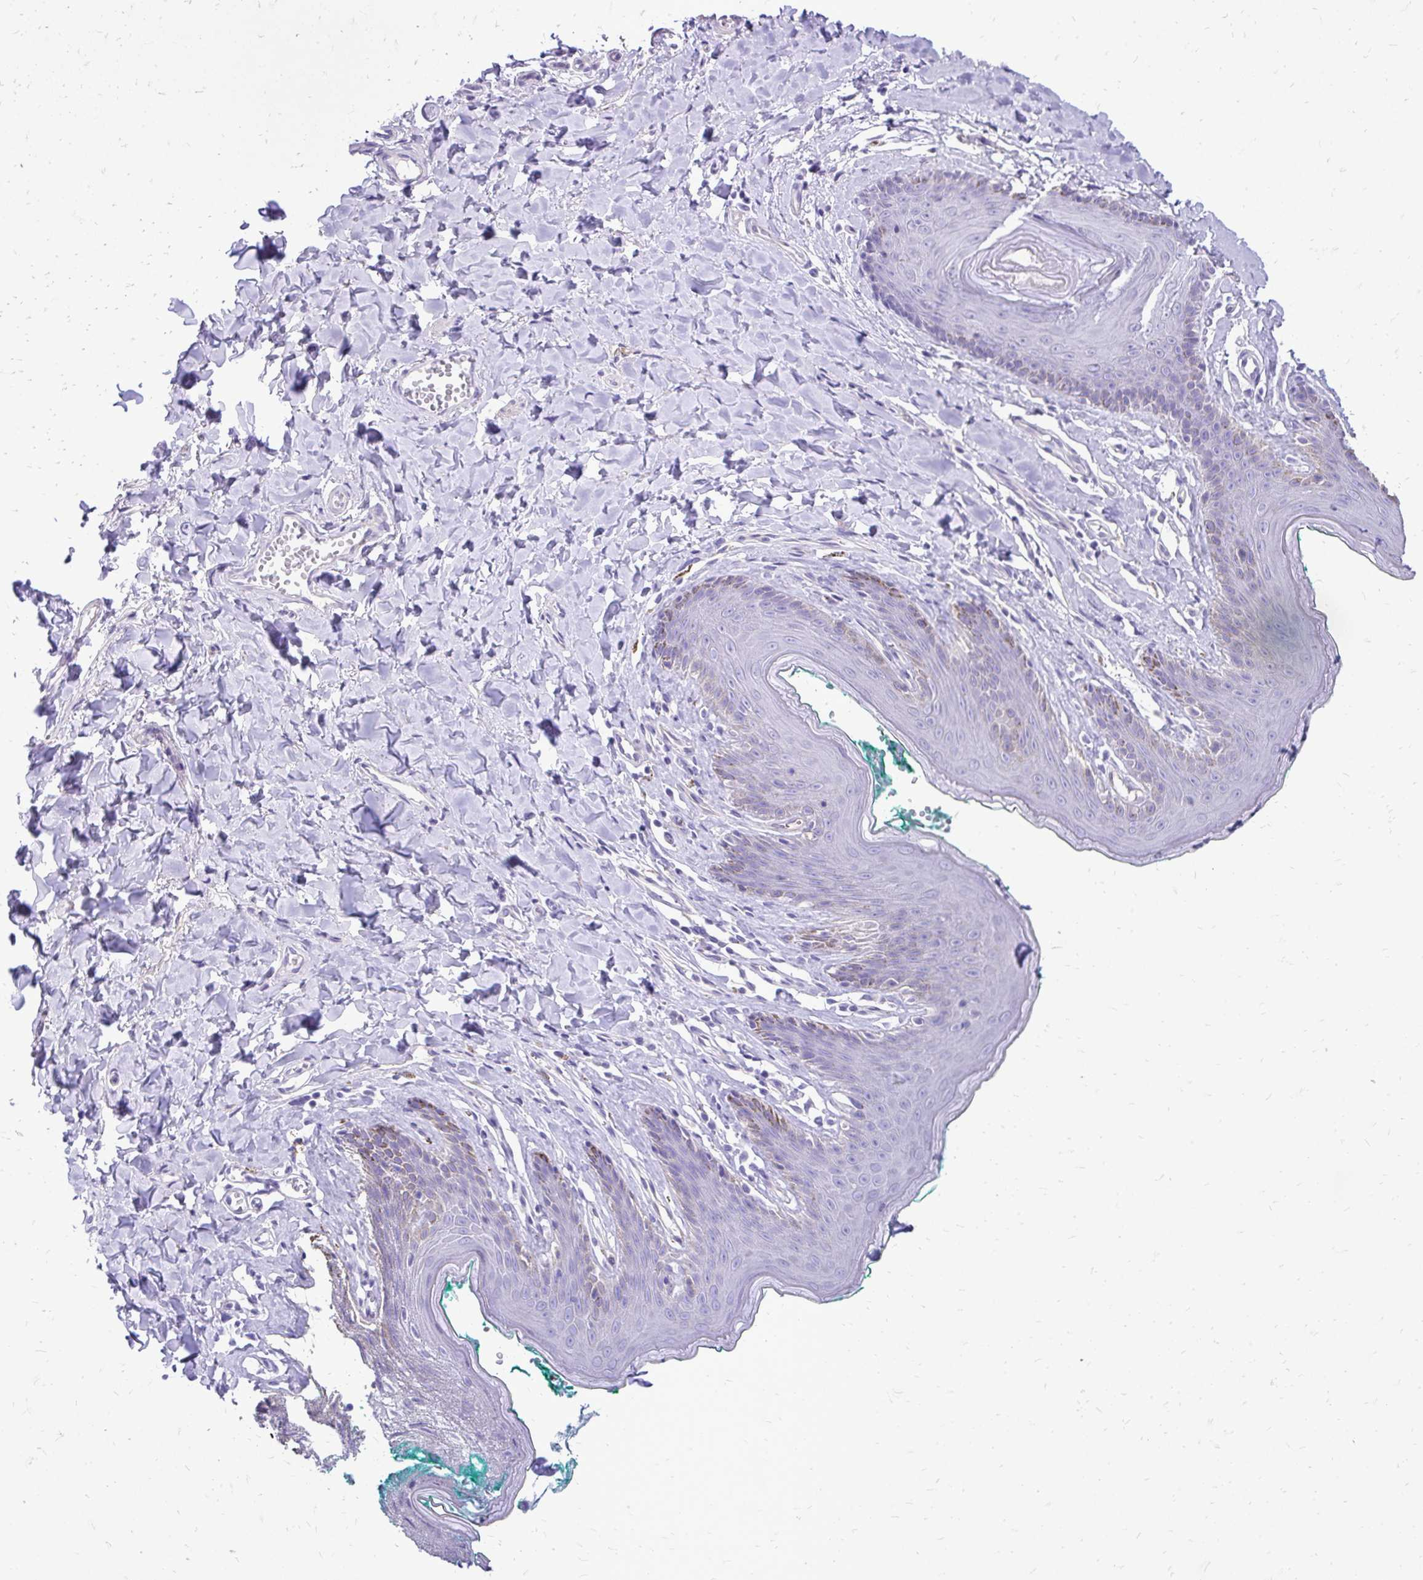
{"staining": {"intensity": "negative", "quantity": "none", "location": "none"}, "tissue": "skin", "cell_type": "Epidermal cells", "image_type": "normal", "snomed": [{"axis": "morphology", "description": "Normal tissue, NOS"}, {"axis": "topography", "description": "Vulva"}, {"axis": "topography", "description": "Peripheral nerve tissue"}], "caption": "This is a micrograph of IHC staining of benign skin, which shows no staining in epidermal cells.", "gene": "PELI3", "patient": {"sex": "female", "age": 66}}